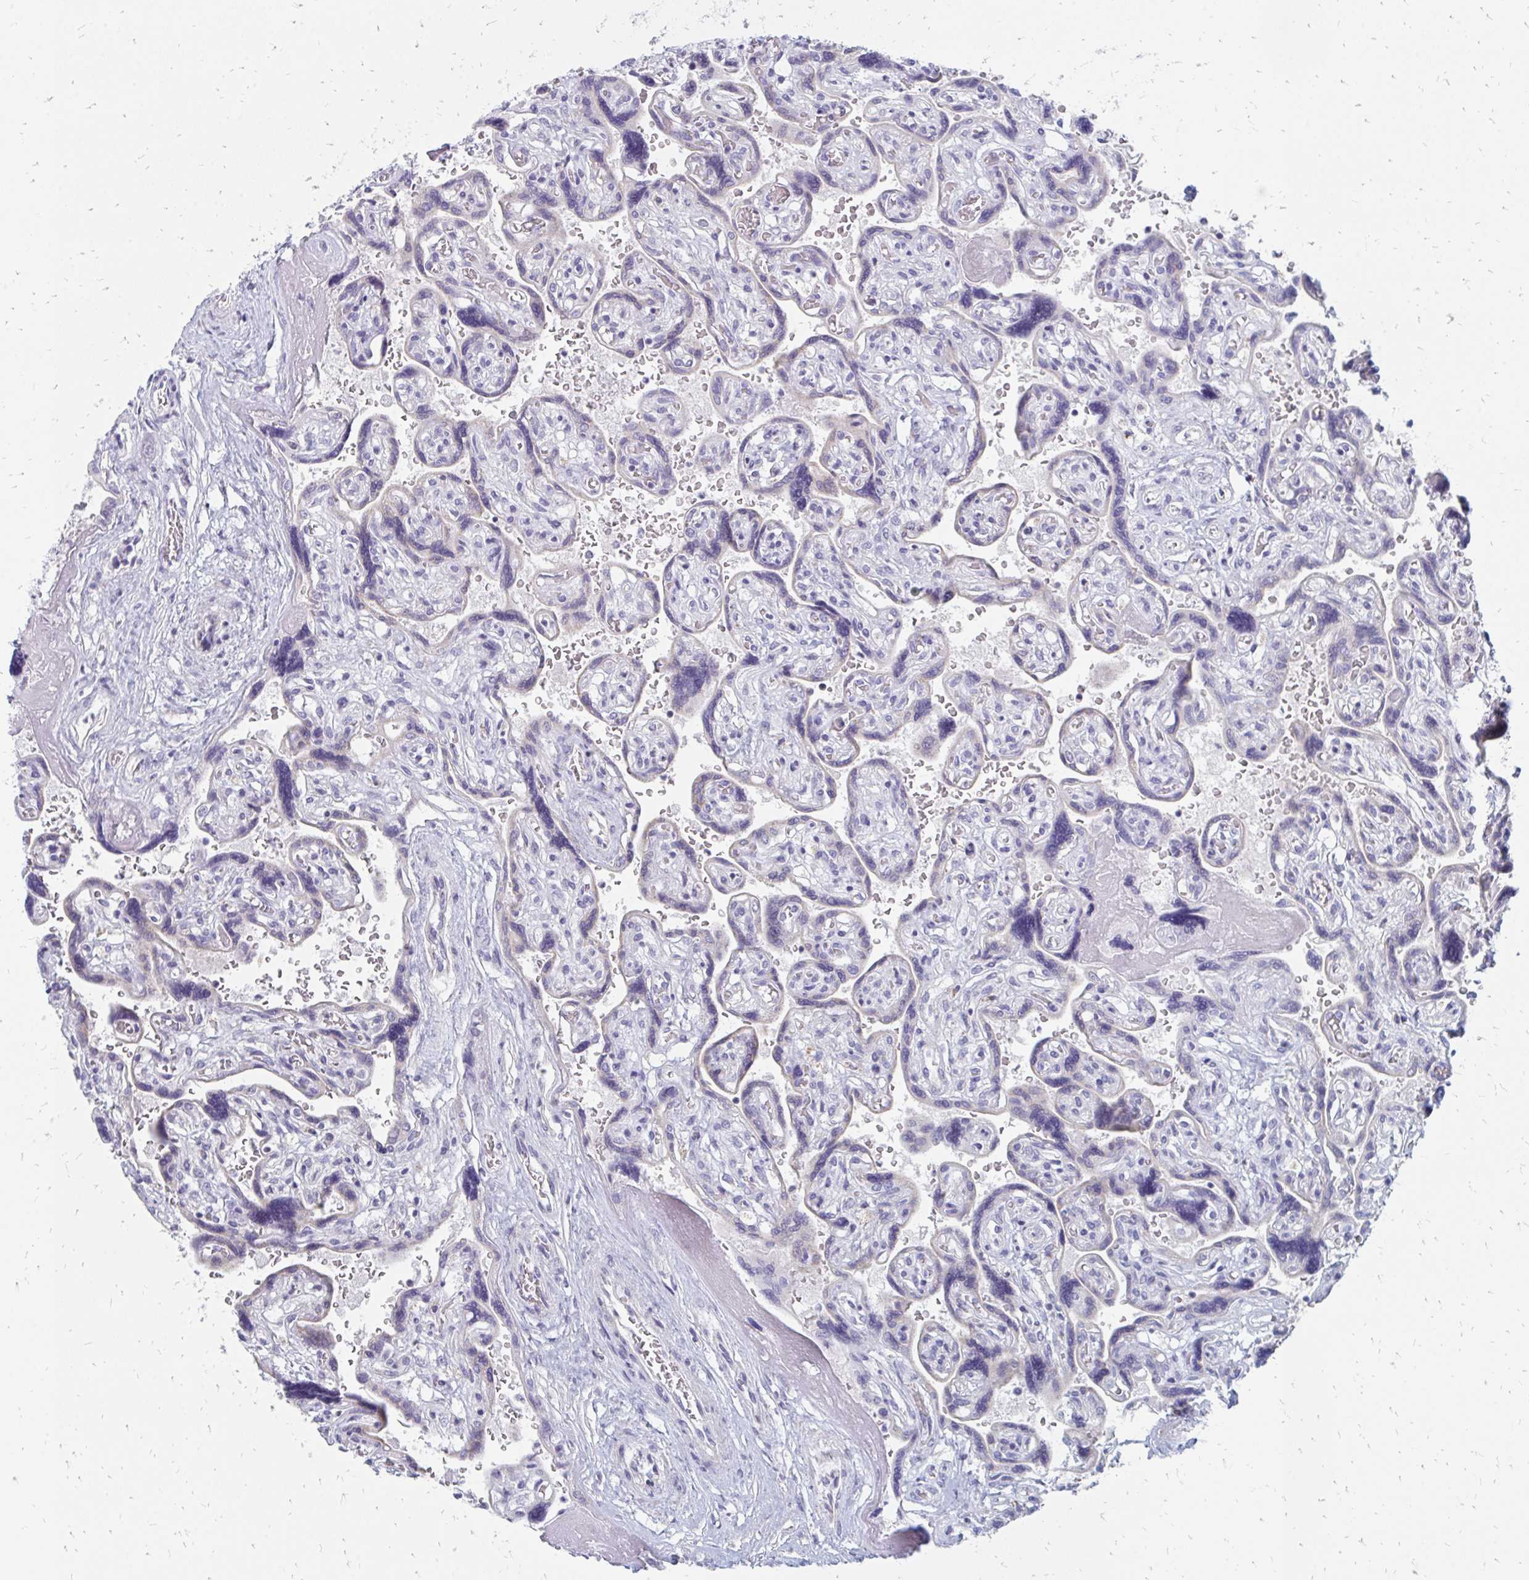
{"staining": {"intensity": "negative", "quantity": "none", "location": "none"}, "tissue": "placenta", "cell_type": "Decidual cells", "image_type": "normal", "snomed": [{"axis": "morphology", "description": "Normal tissue, NOS"}, {"axis": "topography", "description": "Placenta"}], "caption": "IHC of benign human placenta reveals no expression in decidual cells. The staining is performed using DAB brown chromogen with nuclei counter-stained in using hematoxylin.", "gene": "OR10V1", "patient": {"sex": "female", "age": 32}}